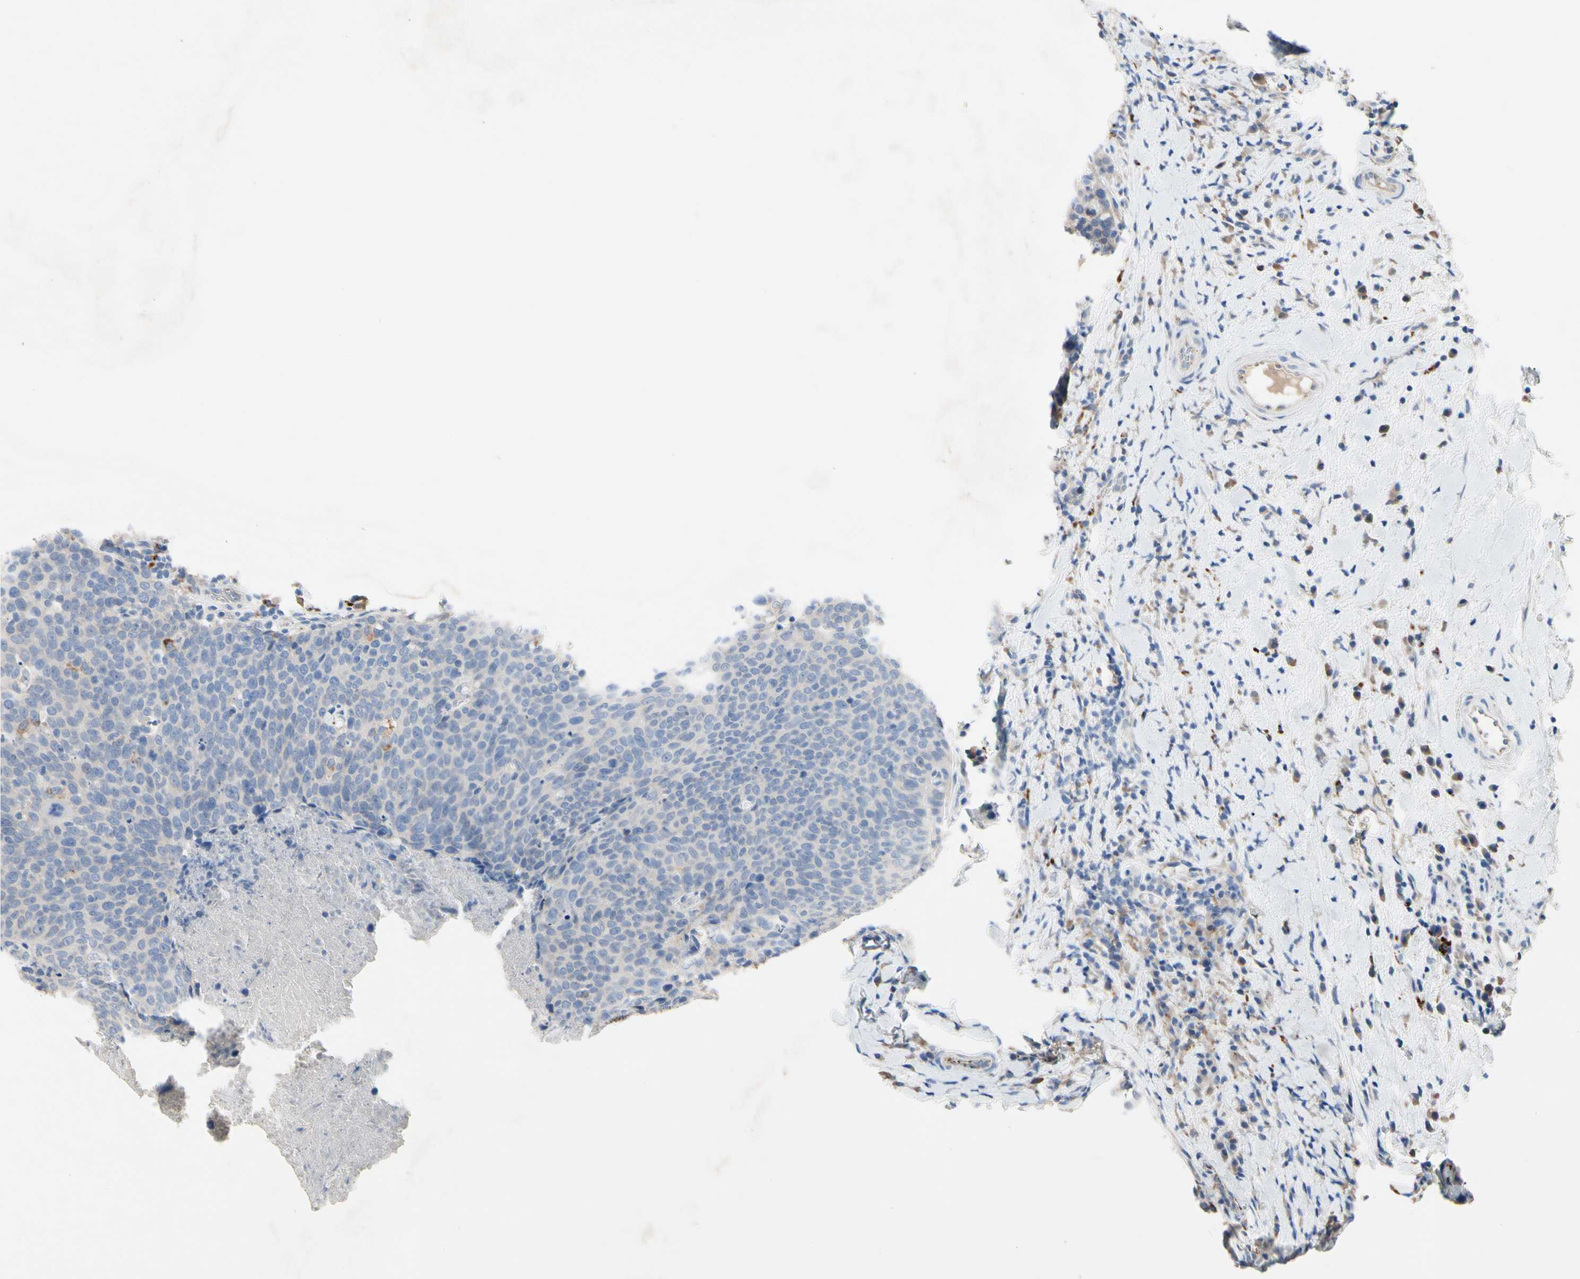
{"staining": {"intensity": "moderate", "quantity": "<25%", "location": "cytoplasmic/membranous"}, "tissue": "head and neck cancer", "cell_type": "Tumor cells", "image_type": "cancer", "snomed": [{"axis": "morphology", "description": "Squamous cell carcinoma, NOS"}, {"axis": "morphology", "description": "Squamous cell carcinoma, metastatic, NOS"}, {"axis": "topography", "description": "Lymph node"}, {"axis": "topography", "description": "Head-Neck"}], "caption": "An immunohistochemistry photomicrograph of neoplastic tissue is shown. Protein staining in brown highlights moderate cytoplasmic/membranous positivity in head and neck cancer (metastatic squamous cell carcinoma) within tumor cells.", "gene": "RETSAT", "patient": {"sex": "male", "age": 62}}